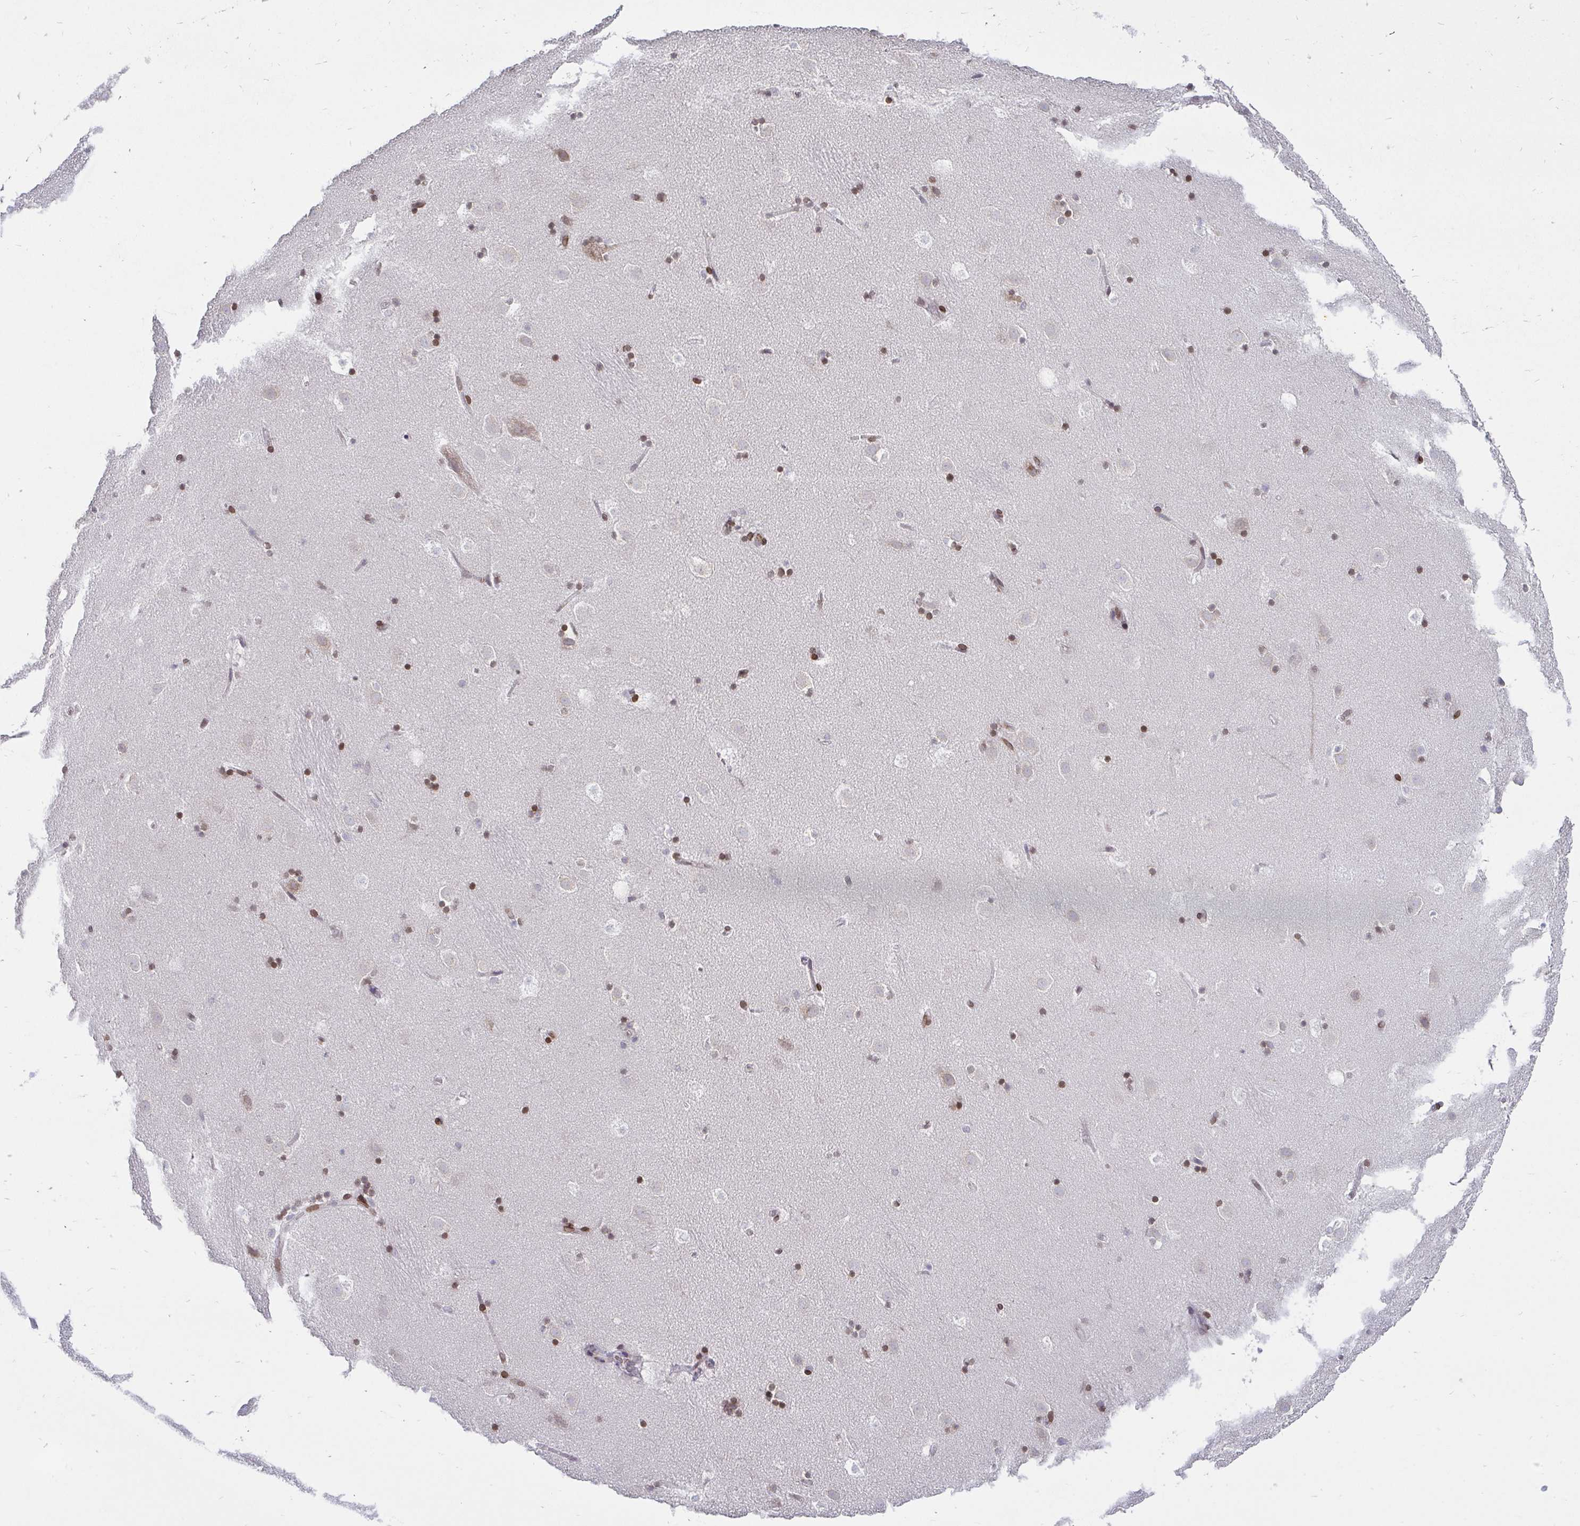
{"staining": {"intensity": "moderate", "quantity": "<25%", "location": "nuclear"}, "tissue": "caudate", "cell_type": "Glial cells", "image_type": "normal", "snomed": [{"axis": "morphology", "description": "Normal tissue, NOS"}, {"axis": "topography", "description": "Lateral ventricle wall"}], "caption": "This micrograph exhibits immunohistochemistry (IHC) staining of unremarkable caudate, with low moderate nuclear expression in approximately <25% of glial cells.", "gene": "EMD", "patient": {"sex": "male", "age": 37}}